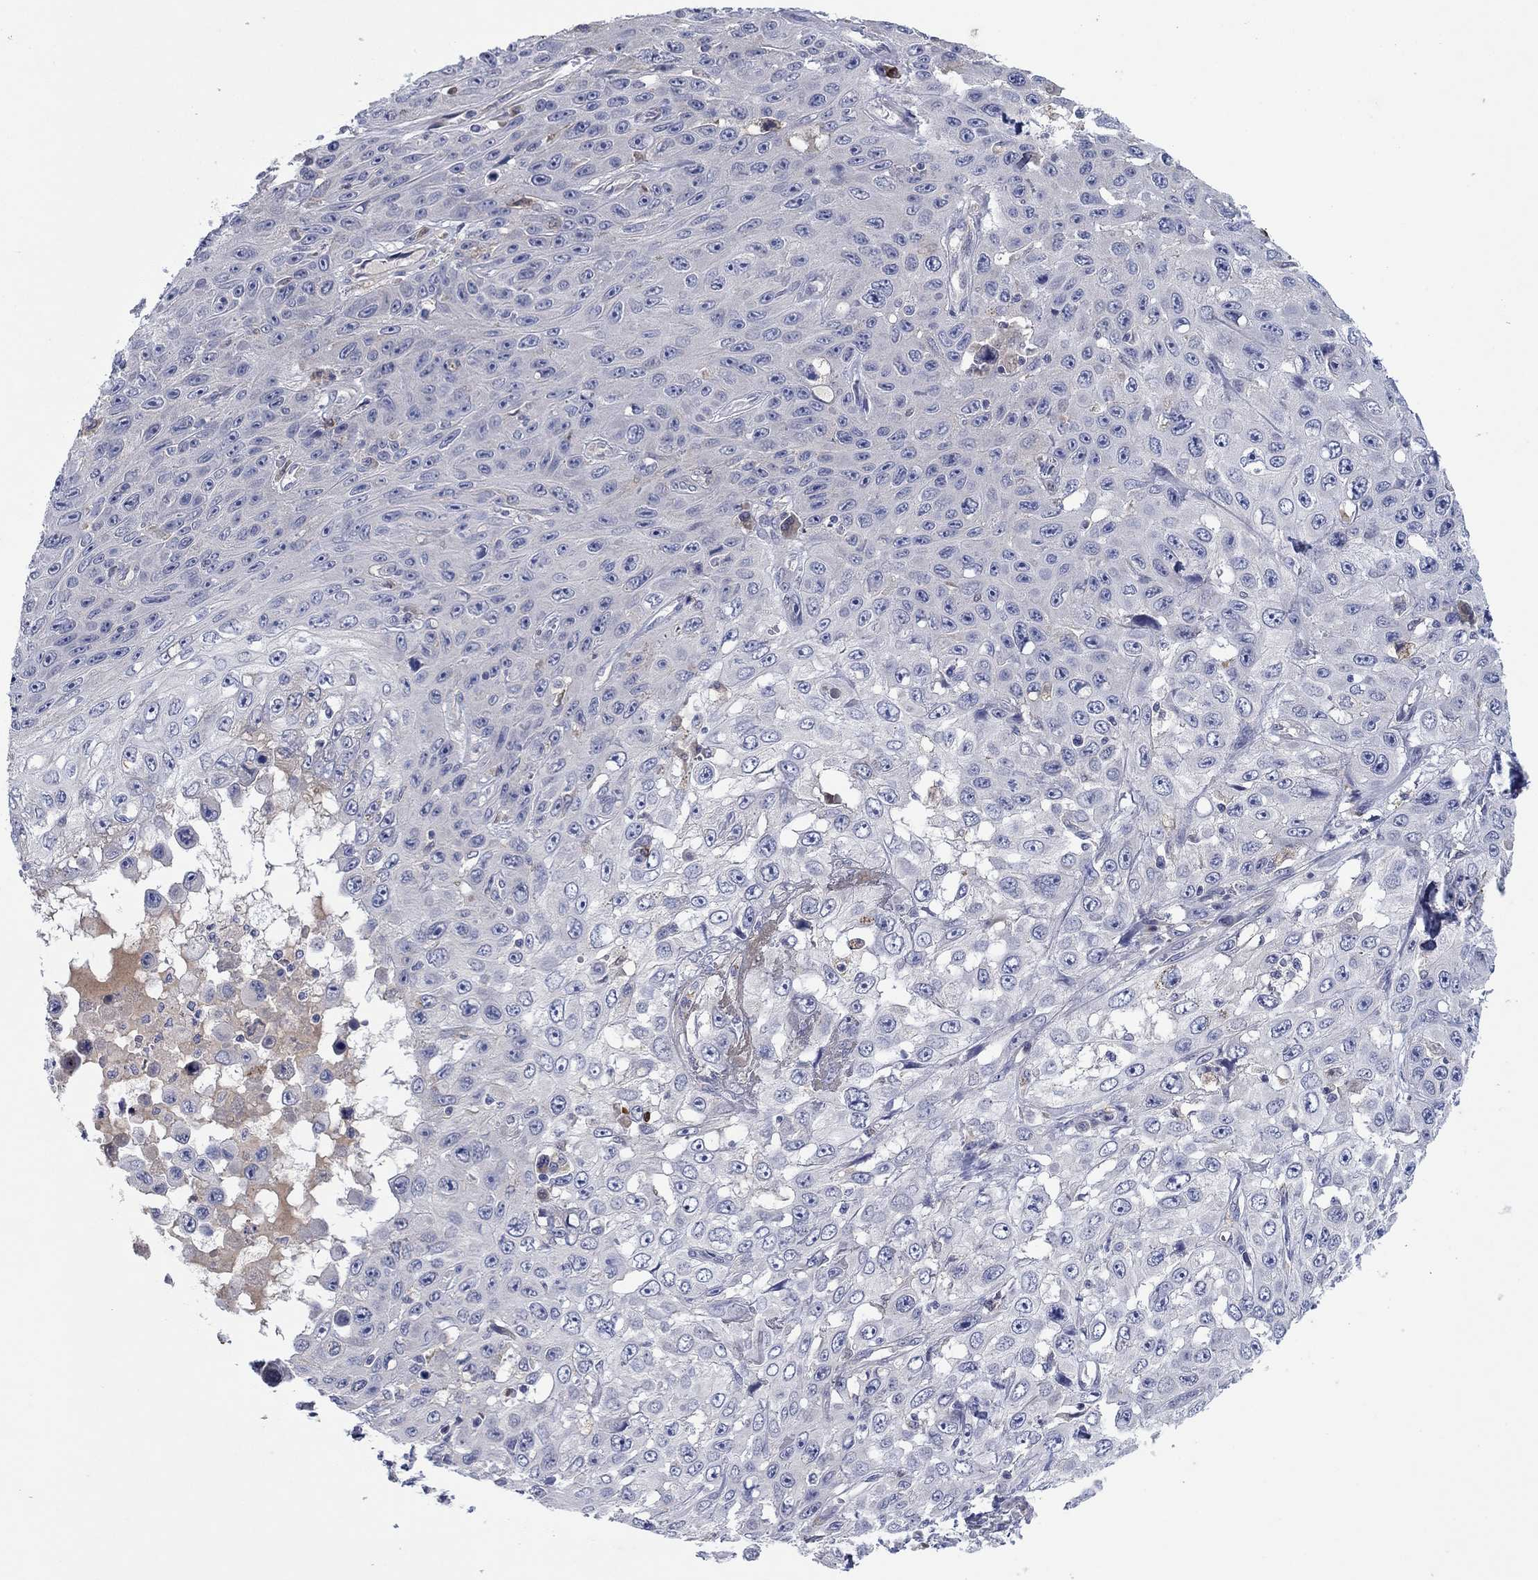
{"staining": {"intensity": "negative", "quantity": "none", "location": "none"}, "tissue": "skin cancer", "cell_type": "Tumor cells", "image_type": "cancer", "snomed": [{"axis": "morphology", "description": "Squamous cell carcinoma, NOS"}, {"axis": "topography", "description": "Skin"}], "caption": "There is no significant positivity in tumor cells of squamous cell carcinoma (skin). (DAB immunohistochemistry (IHC) with hematoxylin counter stain).", "gene": "PLCL2", "patient": {"sex": "male", "age": 82}}